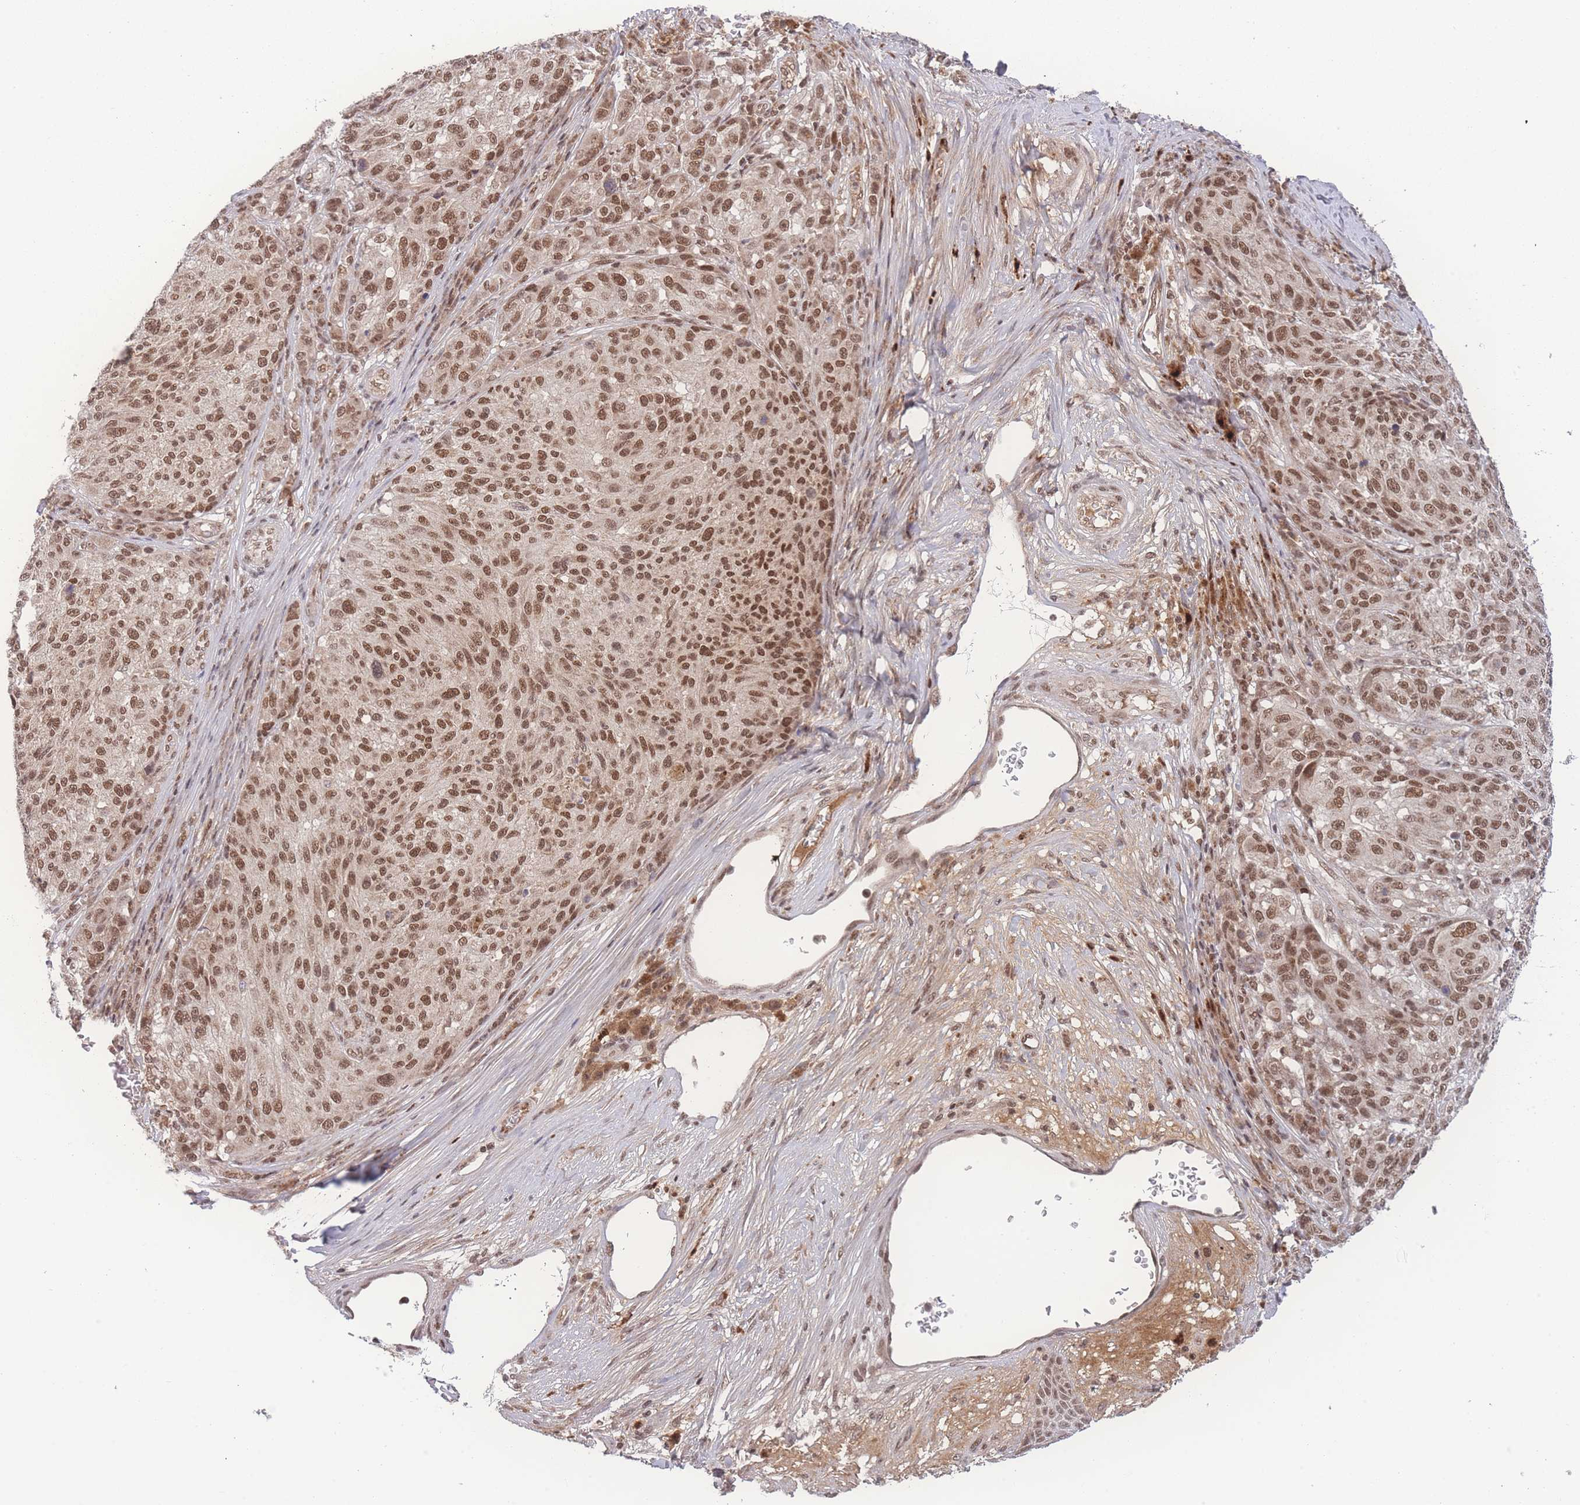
{"staining": {"intensity": "moderate", "quantity": ">75%", "location": "cytoplasmic/membranous,nuclear"}, "tissue": "melanoma", "cell_type": "Tumor cells", "image_type": "cancer", "snomed": [{"axis": "morphology", "description": "Malignant melanoma, NOS"}, {"axis": "topography", "description": "Skin"}], "caption": "Protein staining demonstrates moderate cytoplasmic/membranous and nuclear positivity in about >75% of tumor cells in melanoma.", "gene": "RAVER1", "patient": {"sex": "male", "age": 53}}